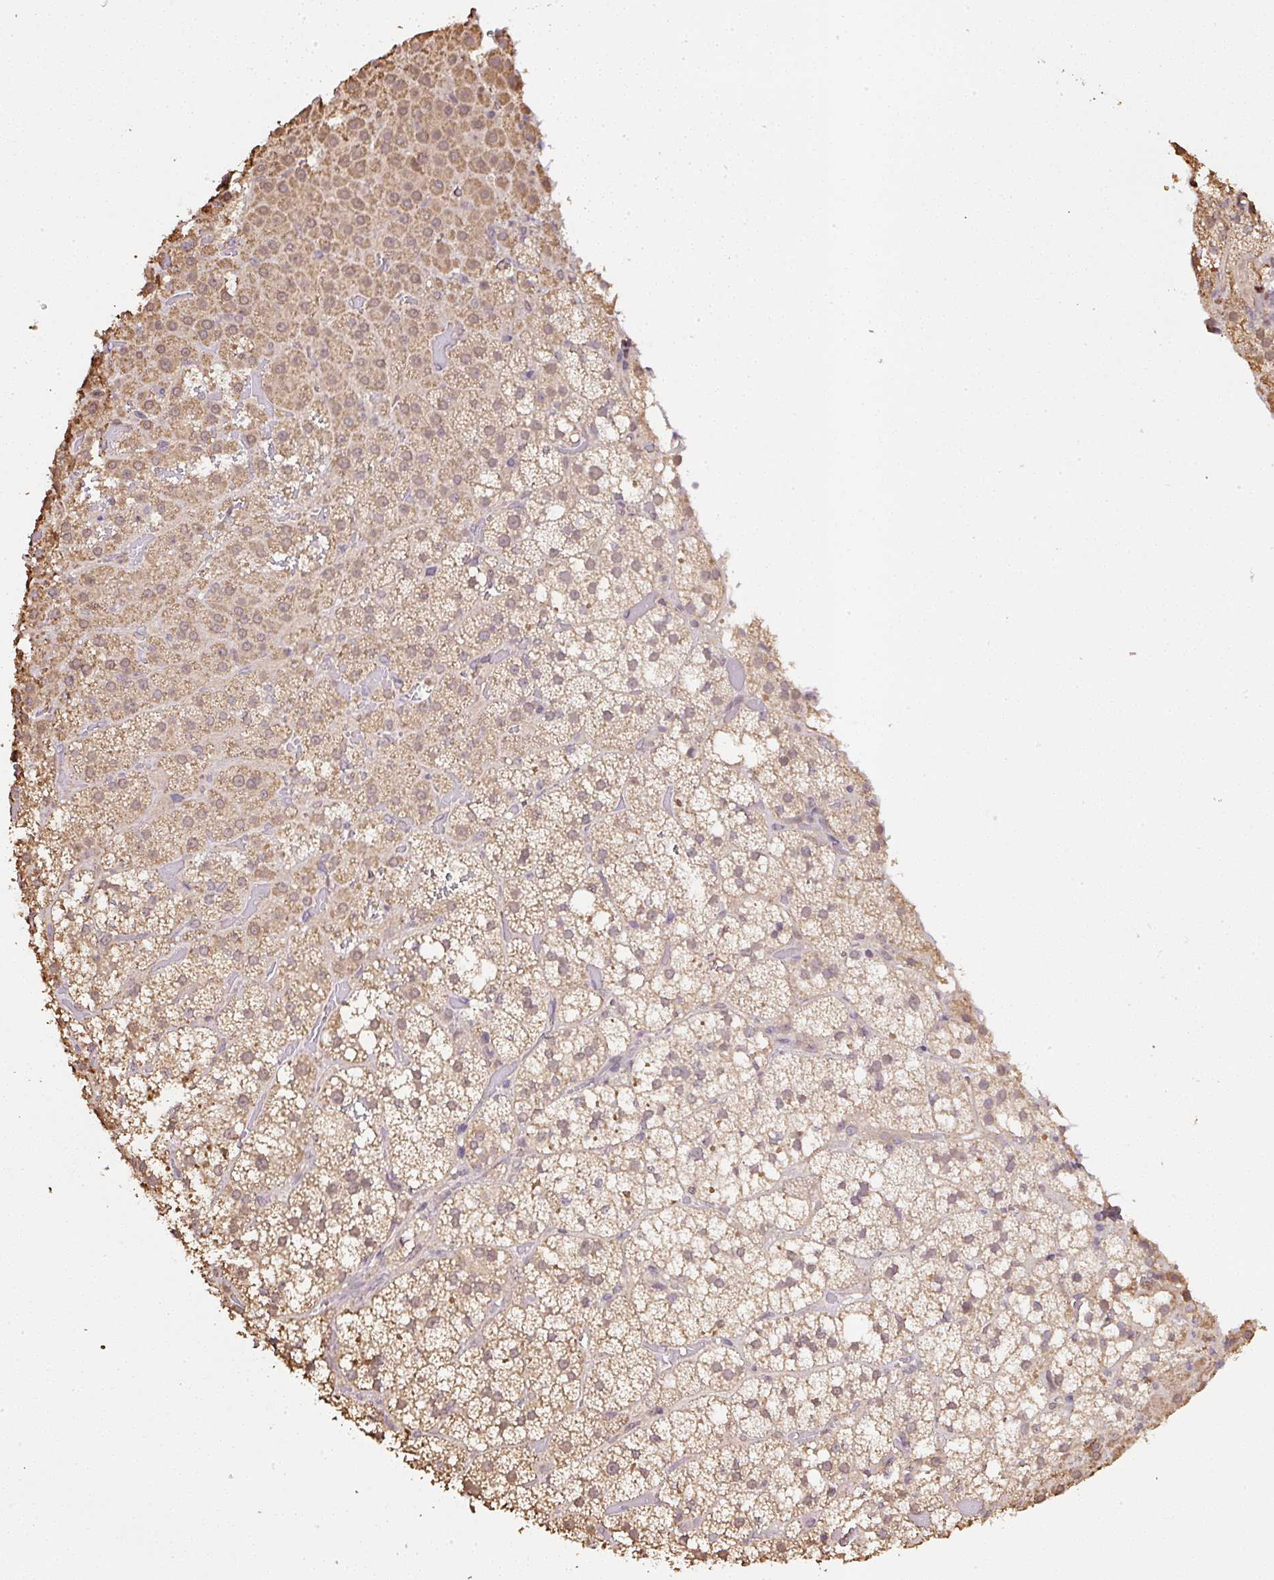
{"staining": {"intensity": "moderate", "quantity": ">75%", "location": "cytoplasmic/membranous"}, "tissue": "adrenal gland", "cell_type": "Glandular cells", "image_type": "normal", "snomed": [{"axis": "morphology", "description": "Normal tissue, NOS"}, {"axis": "topography", "description": "Adrenal gland"}], "caption": "Human adrenal gland stained with a brown dye shows moderate cytoplasmic/membranous positive staining in approximately >75% of glandular cells.", "gene": "TMEM170B", "patient": {"sex": "male", "age": 53}}